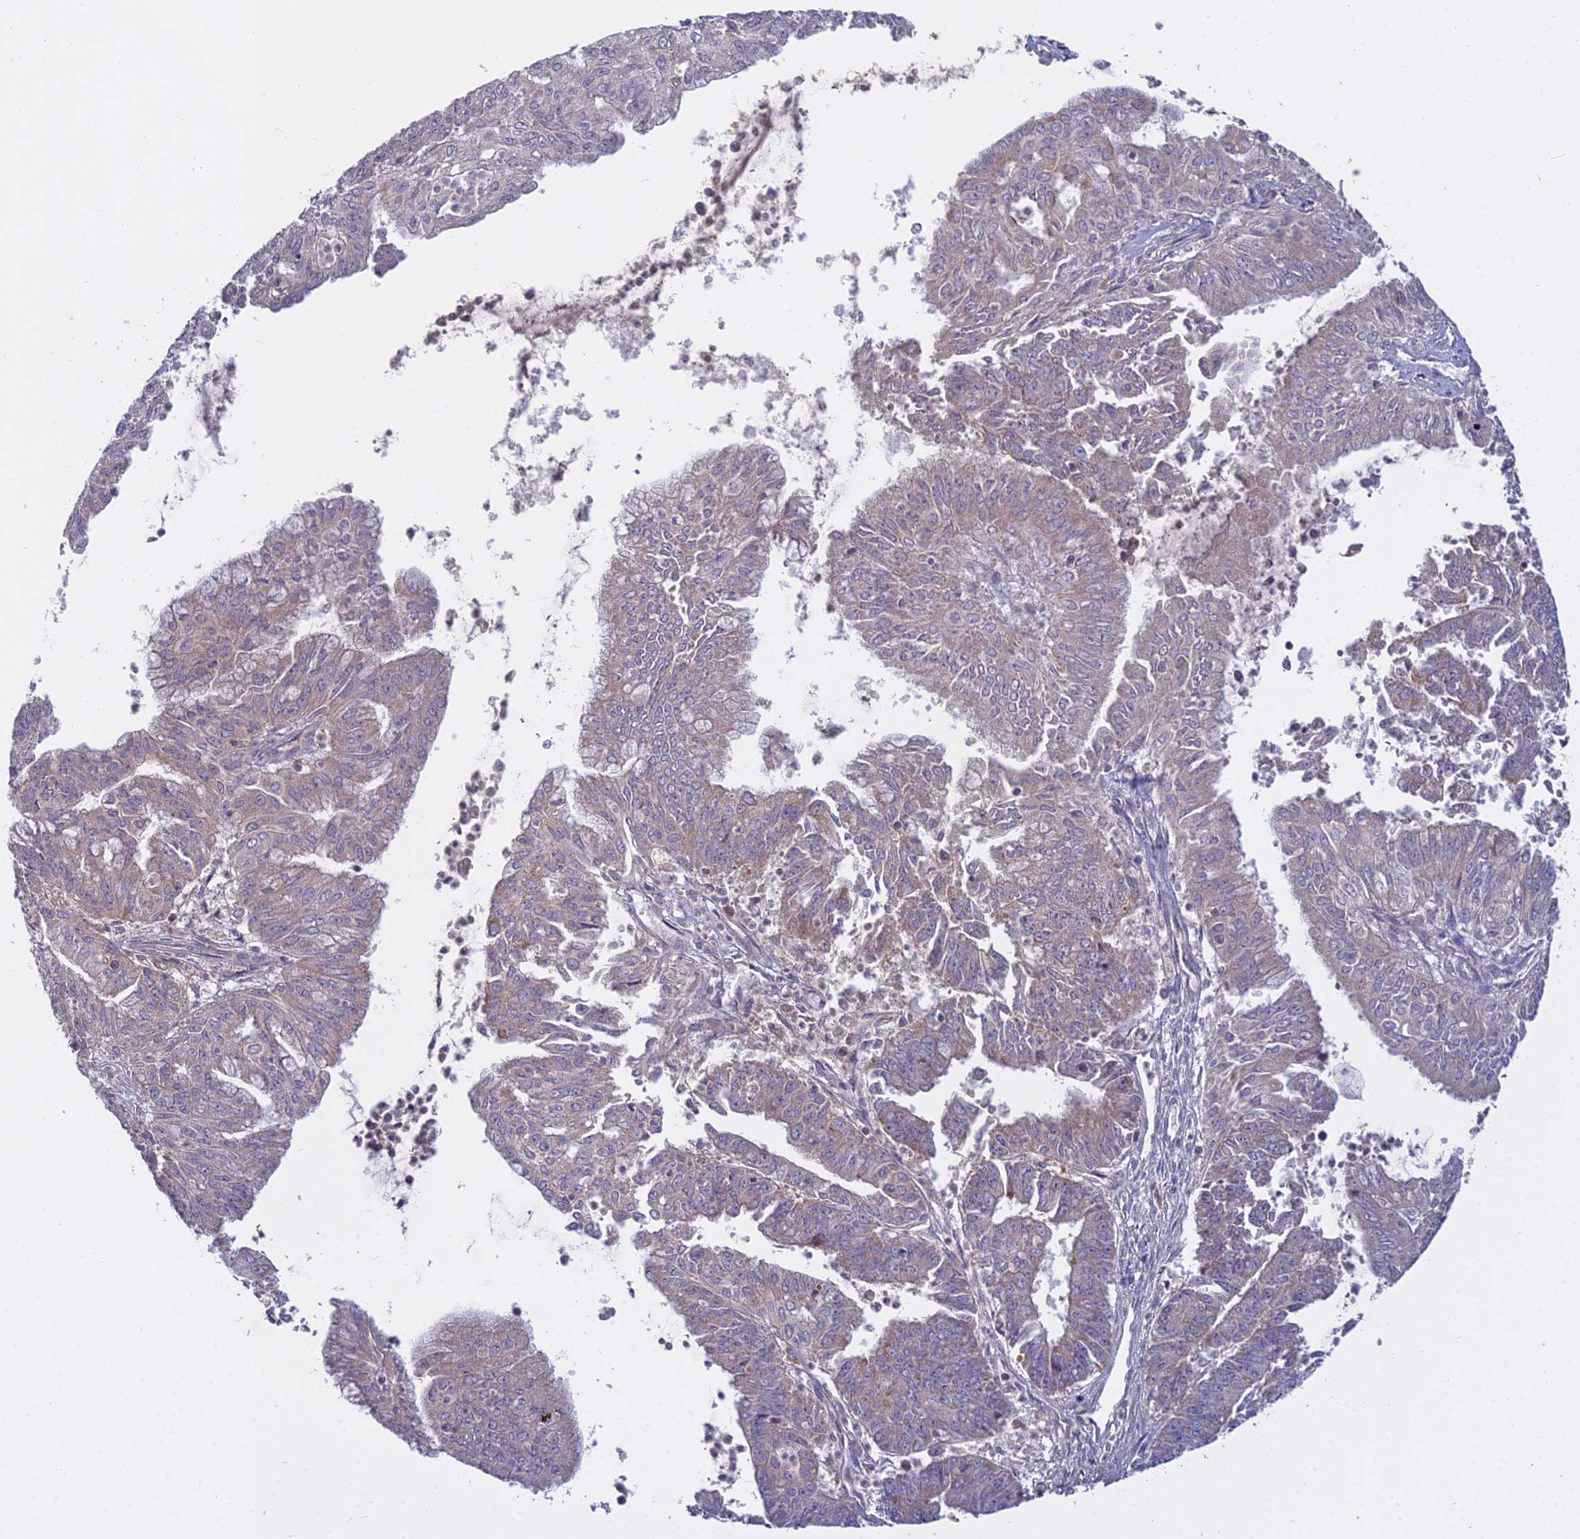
{"staining": {"intensity": "weak", "quantity": "<25%", "location": "cytoplasmic/membranous"}, "tissue": "endometrial cancer", "cell_type": "Tumor cells", "image_type": "cancer", "snomed": [{"axis": "morphology", "description": "Adenocarcinoma, NOS"}, {"axis": "topography", "description": "Endometrium"}], "caption": "The IHC histopathology image has no significant expression in tumor cells of endometrial cancer tissue.", "gene": "CCDC167", "patient": {"sex": "female", "age": 73}}